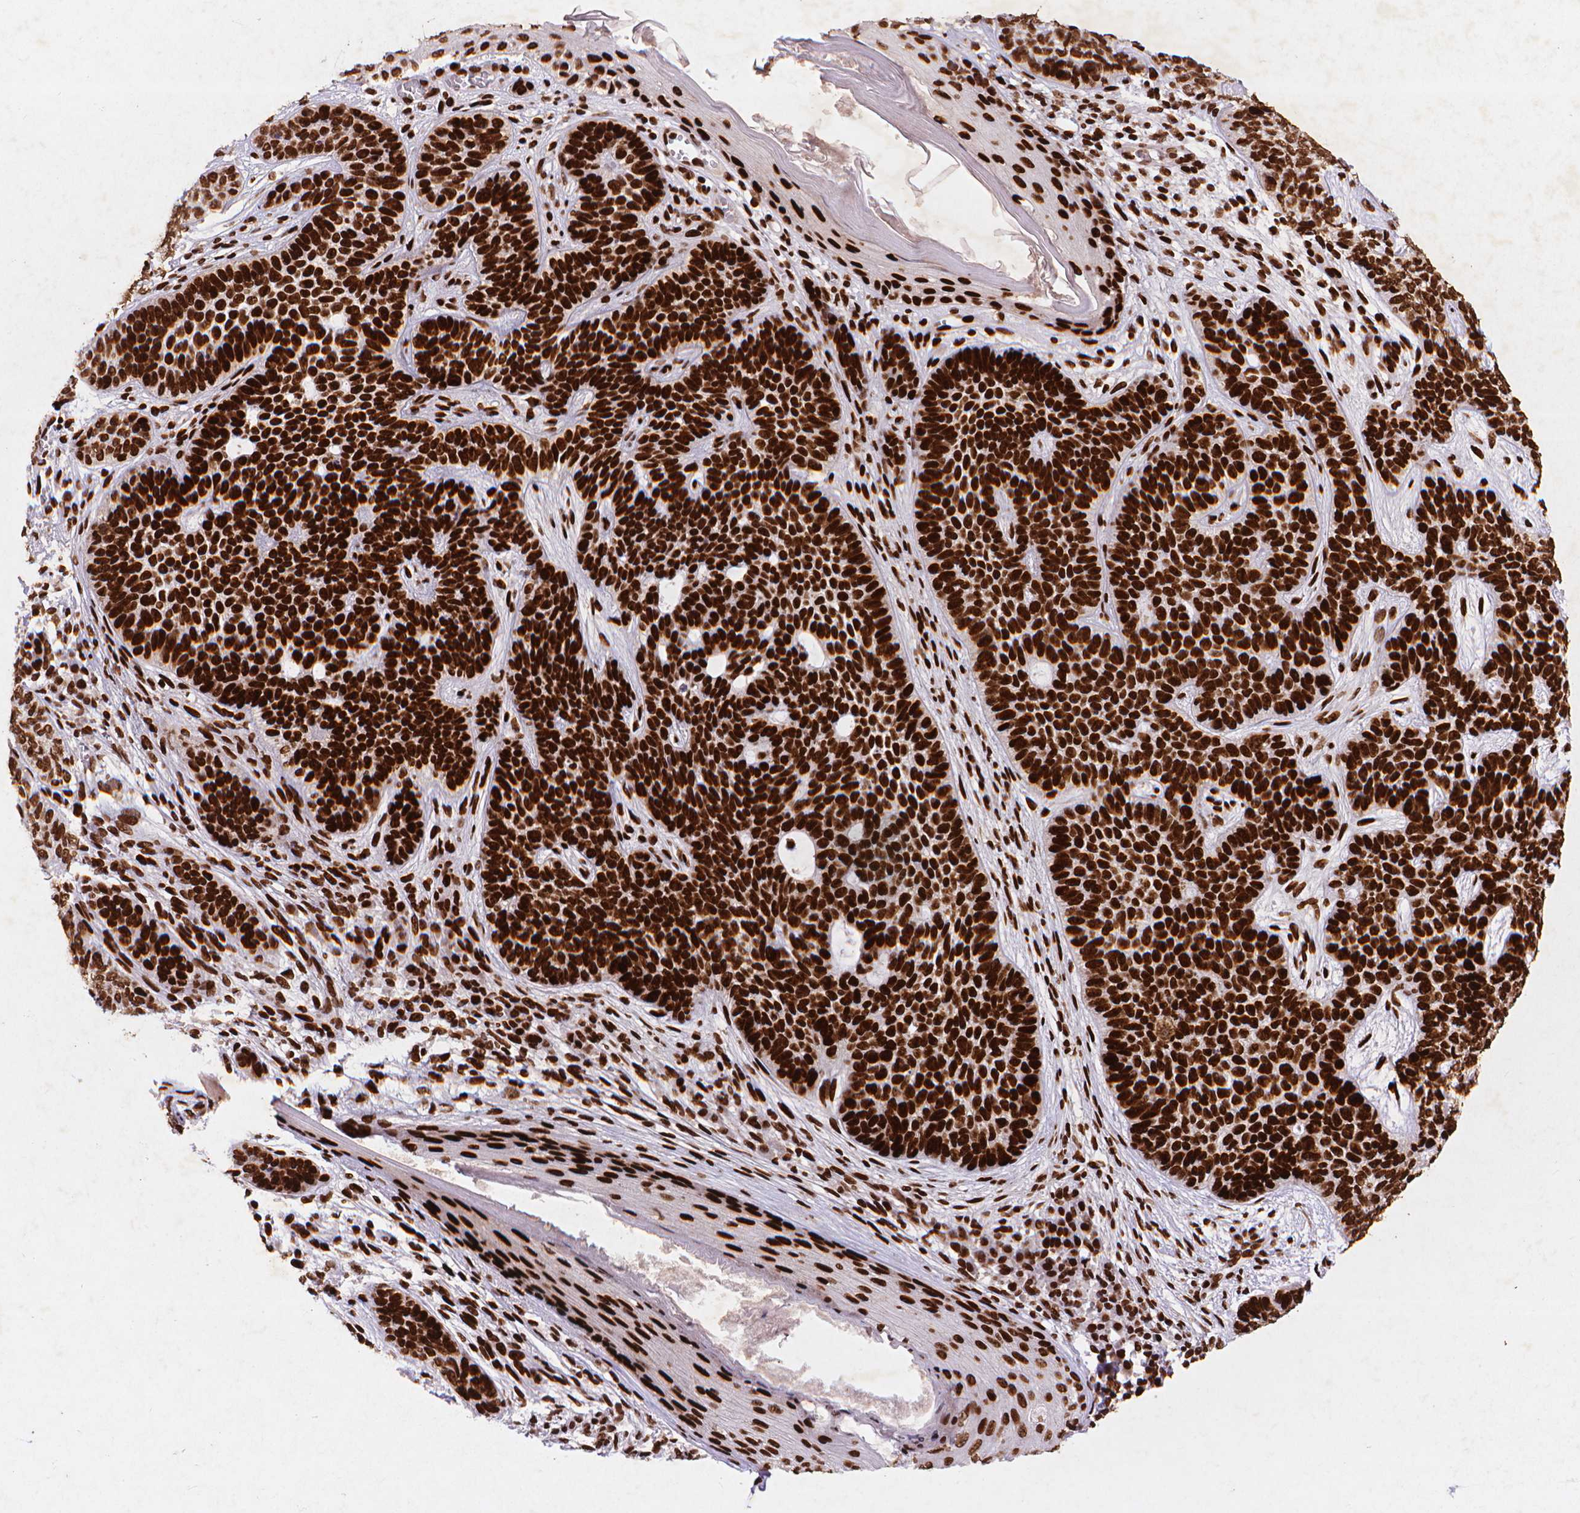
{"staining": {"intensity": "strong", "quantity": ">75%", "location": "nuclear"}, "tissue": "skin cancer", "cell_type": "Tumor cells", "image_type": "cancer", "snomed": [{"axis": "morphology", "description": "Basal cell carcinoma"}, {"axis": "topography", "description": "Skin"}], "caption": "Skin basal cell carcinoma was stained to show a protein in brown. There is high levels of strong nuclear staining in about >75% of tumor cells.", "gene": "CITED2", "patient": {"sex": "female", "age": 69}}